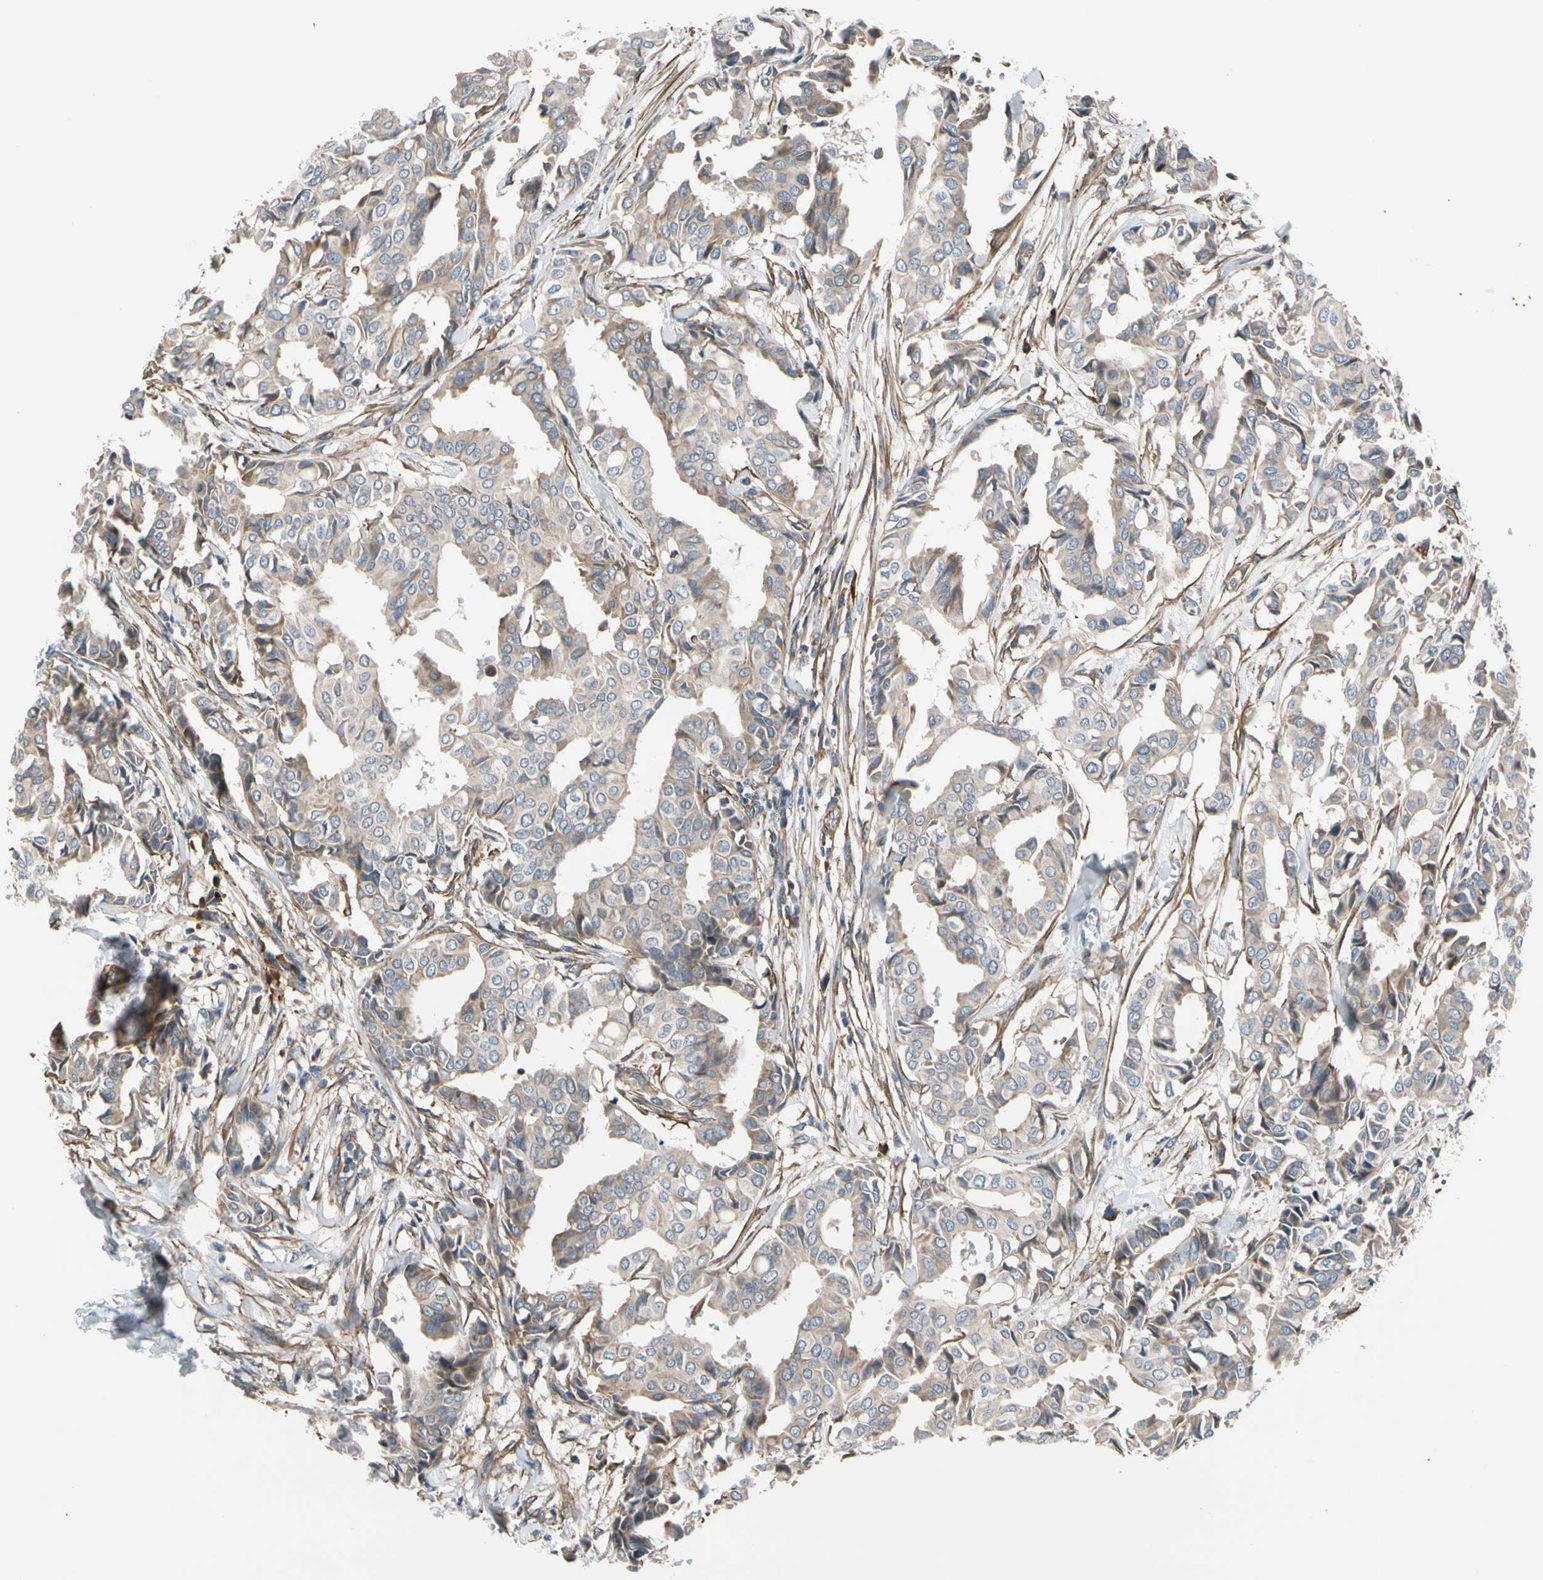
{"staining": {"intensity": "weak", "quantity": ">75%", "location": "cytoplasmic/membranous"}, "tissue": "head and neck cancer", "cell_type": "Tumor cells", "image_type": "cancer", "snomed": [{"axis": "morphology", "description": "Adenocarcinoma, NOS"}, {"axis": "topography", "description": "Salivary gland"}, {"axis": "topography", "description": "Head-Neck"}], "caption": "This micrograph demonstrates head and neck adenocarcinoma stained with IHC to label a protein in brown. The cytoplasmic/membranous of tumor cells show weak positivity for the protein. Nuclei are counter-stained blue.", "gene": "LIMK2", "patient": {"sex": "female", "age": 59}}